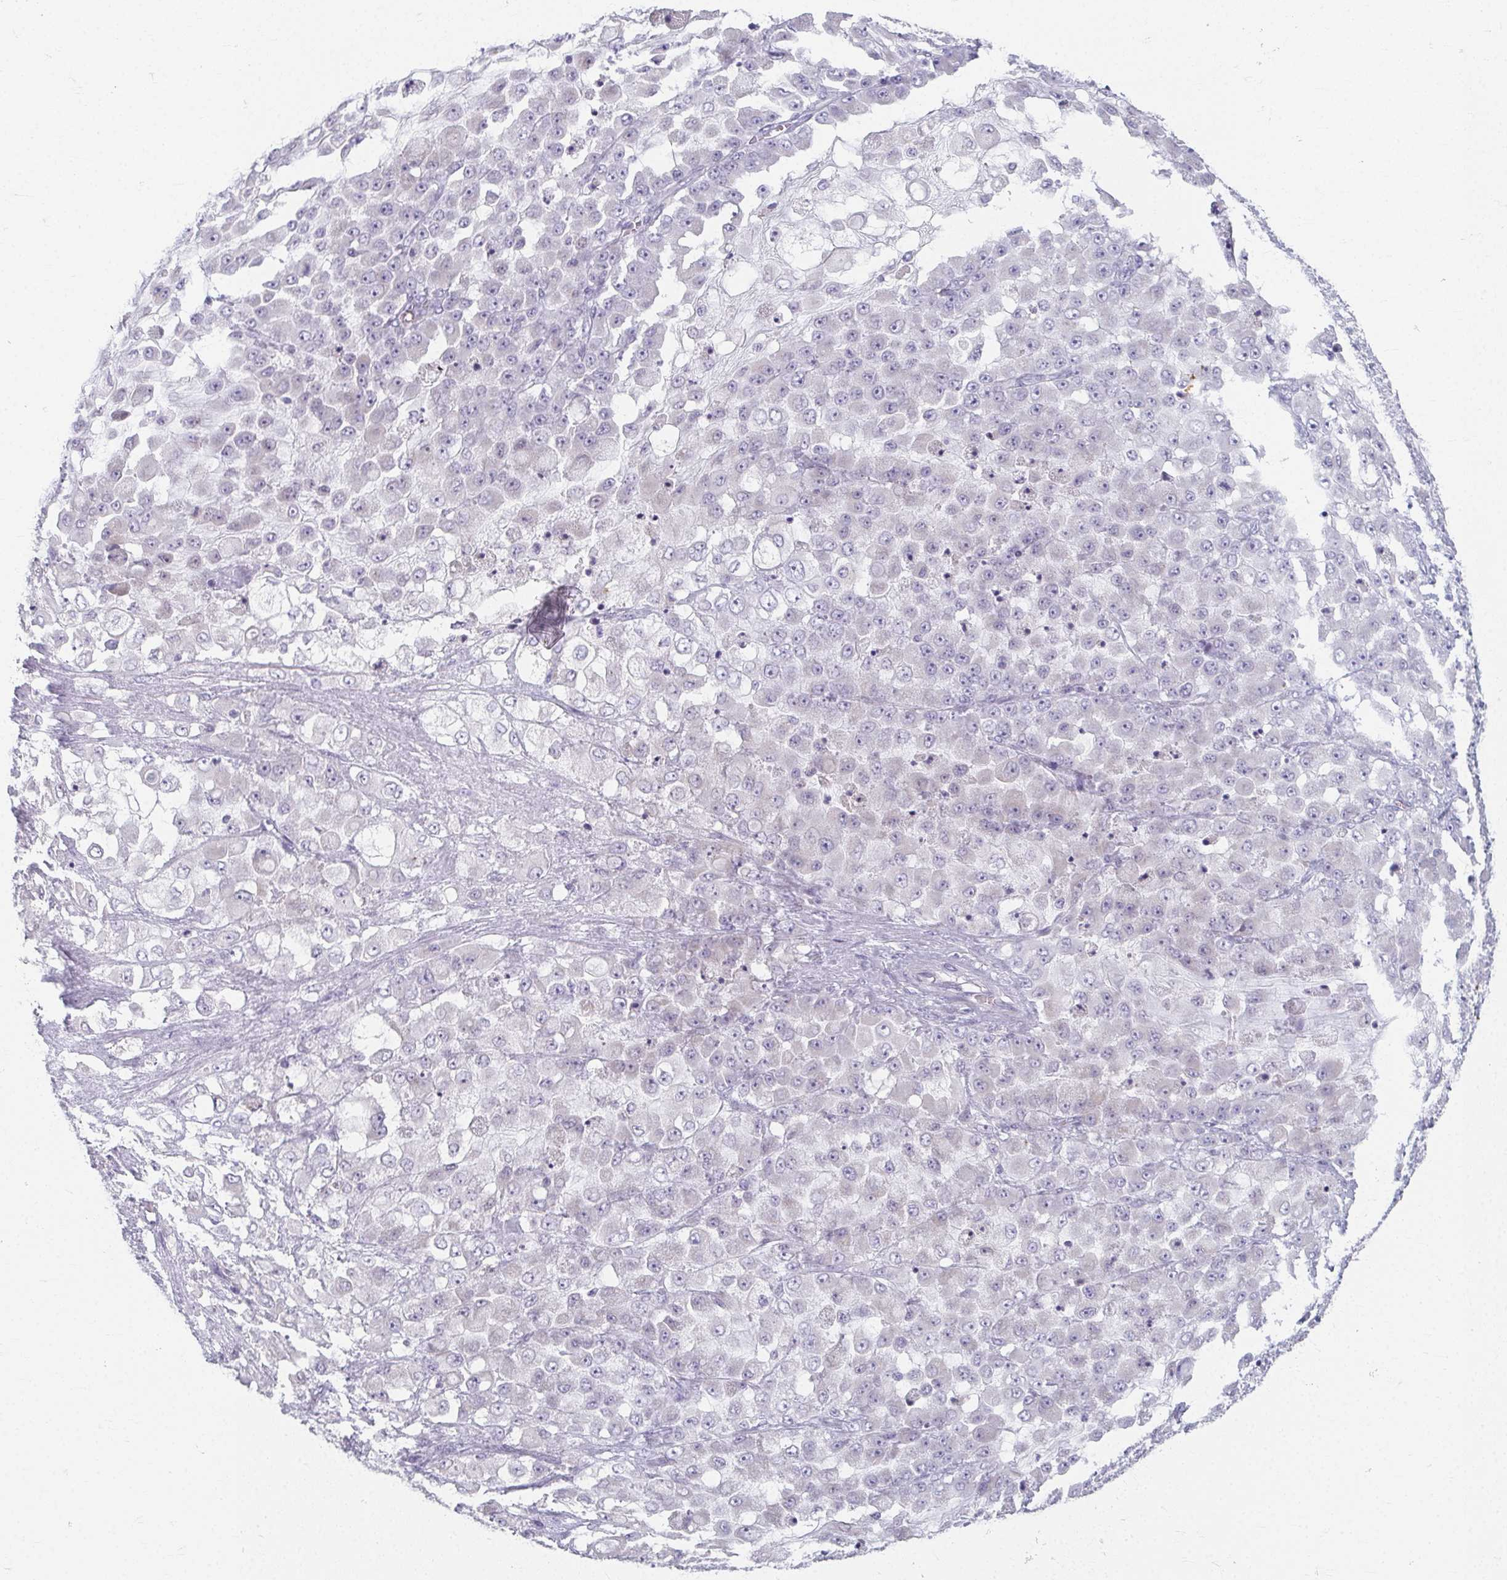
{"staining": {"intensity": "negative", "quantity": "none", "location": "none"}, "tissue": "stomach cancer", "cell_type": "Tumor cells", "image_type": "cancer", "snomed": [{"axis": "morphology", "description": "Adenocarcinoma, NOS"}, {"axis": "topography", "description": "Stomach"}], "caption": "This is an immunohistochemistry (IHC) histopathology image of human stomach cancer (adenocarcinoma). There is no staining in tumor cells.", "gene": "CAMKV", "patient": {"sex": "female", "age": 76}}